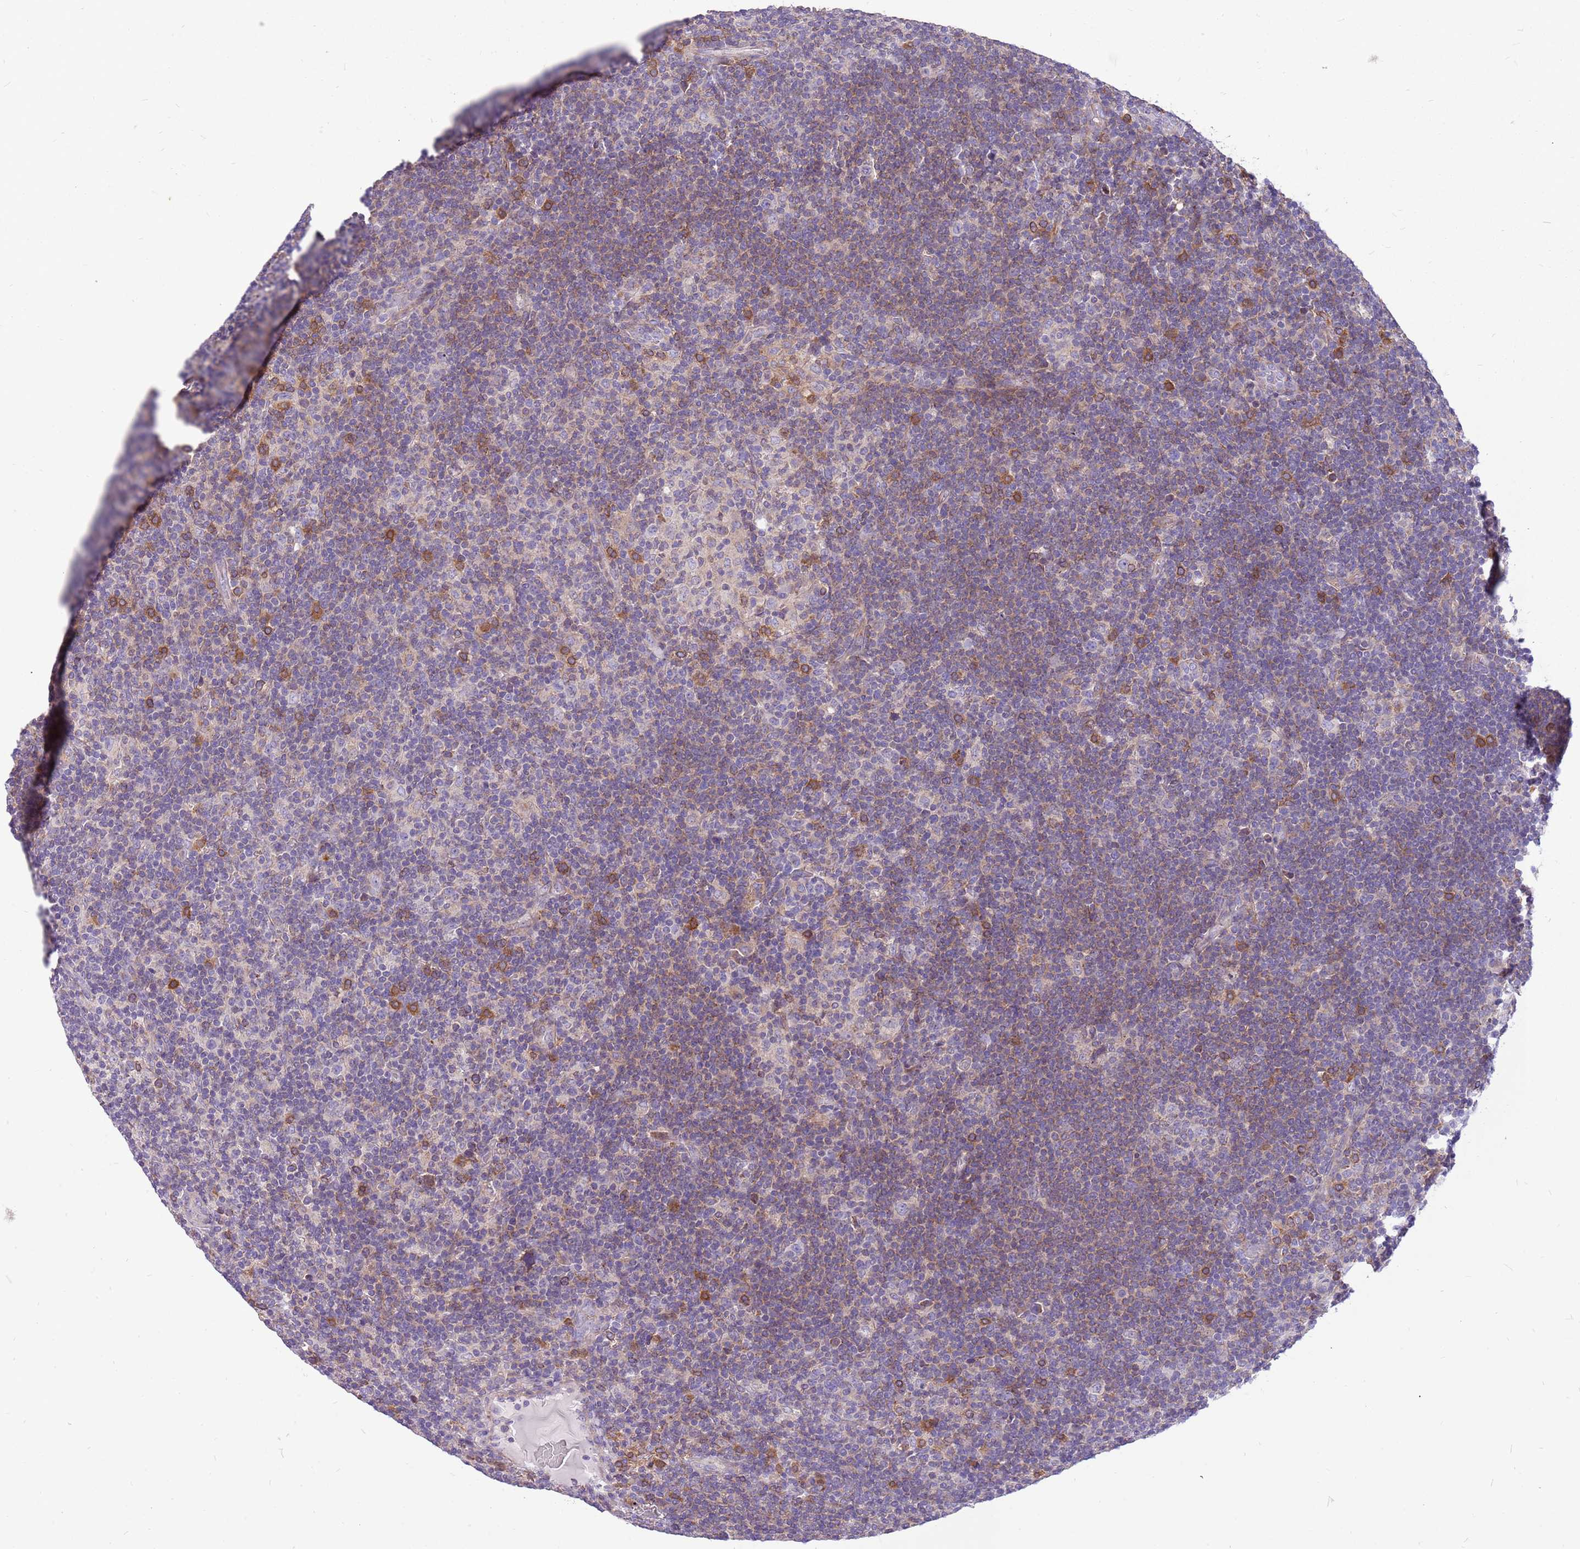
{"staining": {"intensity": "negative", "quantity": "none", "location": "none"}, "tissue": "lymphoma", "cell_type": "Tumor cells", "image_type": "cancer", "snomed": [{"axis": "morphology", "description": "Hodgkin's disease, NOS"}, {"axis": "topography", "description": "Lymph node"}], "caption": "DAB (3,3'-diaminobenzidine) immunohistochemical staining of lymphoma exhibits no significant staining in tumor cells.", "gene": "WDR90", "patient": {"sex": "female", "age": 57}}